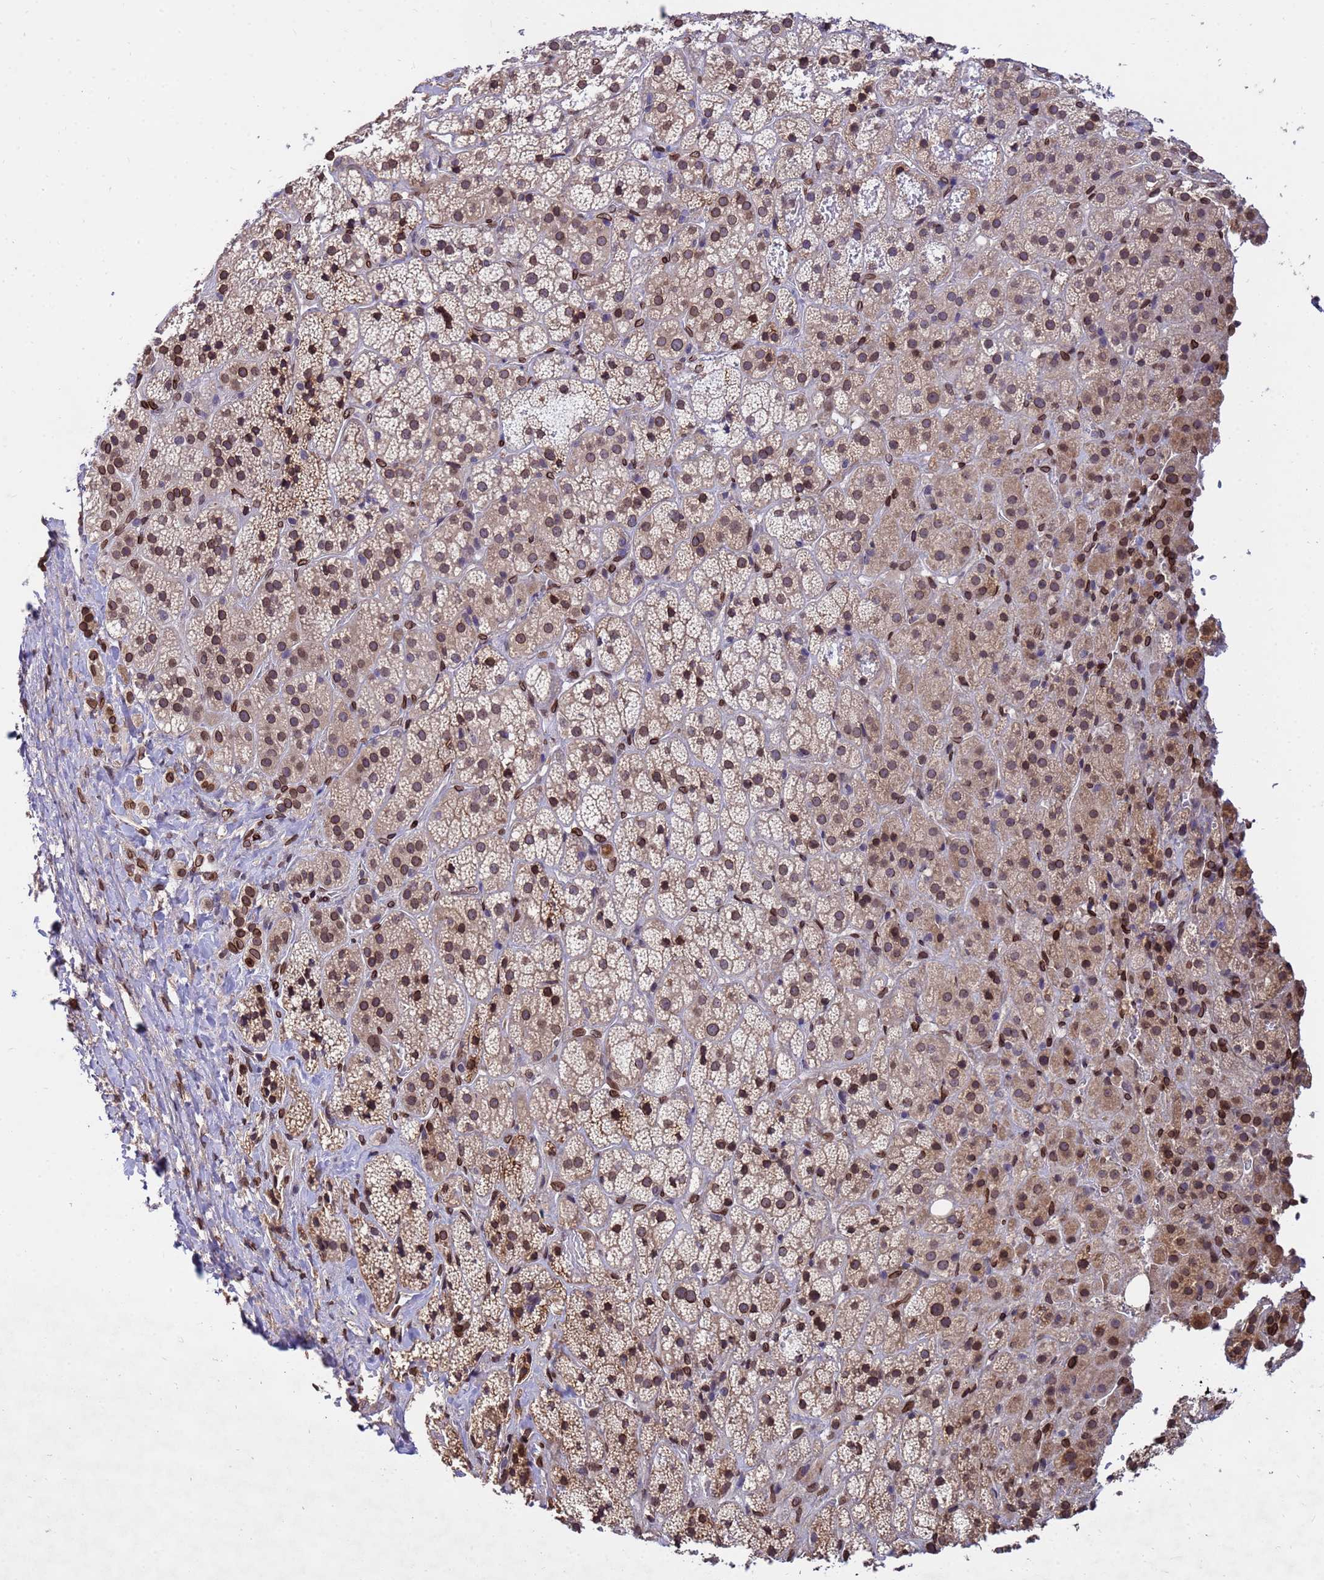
{"staining": {"intensity": "moderate", "quantity": "25%-75%", "location": "cytoplasmic/membranous,nuclear"}, "tissue": "adrenal gland", "cell_type": "Glandular cells", "image_type": "normal", "snomed": [{"axis": "morphology", "description": "Normal tissue, NOS"}, {"axis": "topography", "description": "Adrenal gland"}], "caption": "IHC (DAB) staining of unremarkable human adrenal gland reveals moderate cytoplasmic/membranous,nuclear protein positivity in about 25%-75% of glandular cells.", "gene": "GPR135", "patient": {"sex": "female", "age": 70}}